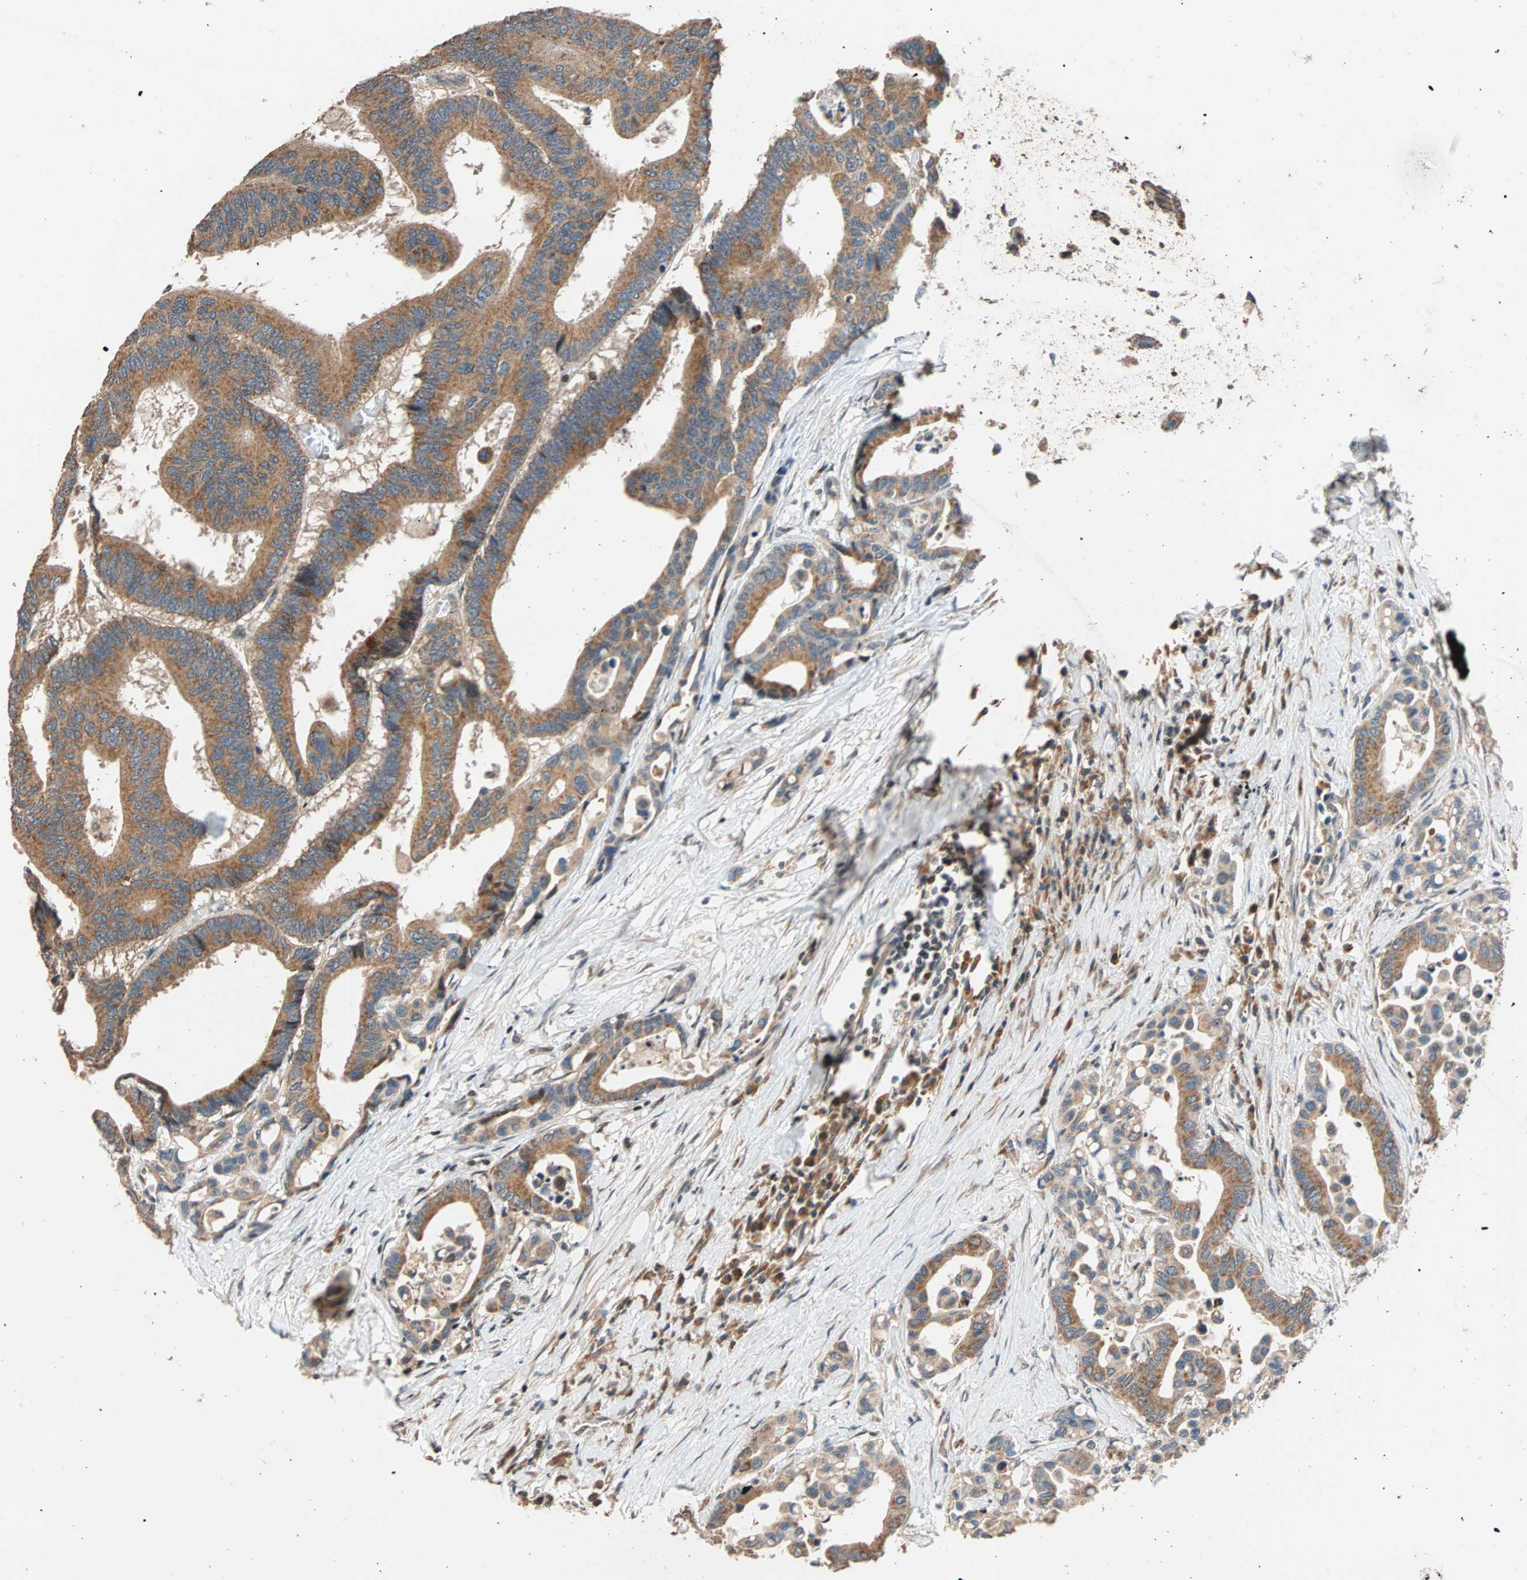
{"staining": {"intensity": "moderate", "quantity": ">75%", "location": "cytoplasmic/membranous"}, "tissue": "colorectal cancer", "cell_type": "Tumor cells", "image_type": "cancer", "snomed": [{"axis": "morphology", "description": "Normal tissue, NOS"}, {"axis": "morphology", "description": "Adenocarcinoma, NOS"}, {"axis": "topography", "description": "Colon"}], "caption": "Brown immunohistochemical staining in adenocarcinoma (colorectal) exhibits moderate cytoplasmic/membranous expression in approximately >75% of tumor cells. (DAB IHC, brown staining for protein, blue staining for nuclei).", "gene": "HECW1", "patient": {"sex": "male", "age": 82}}